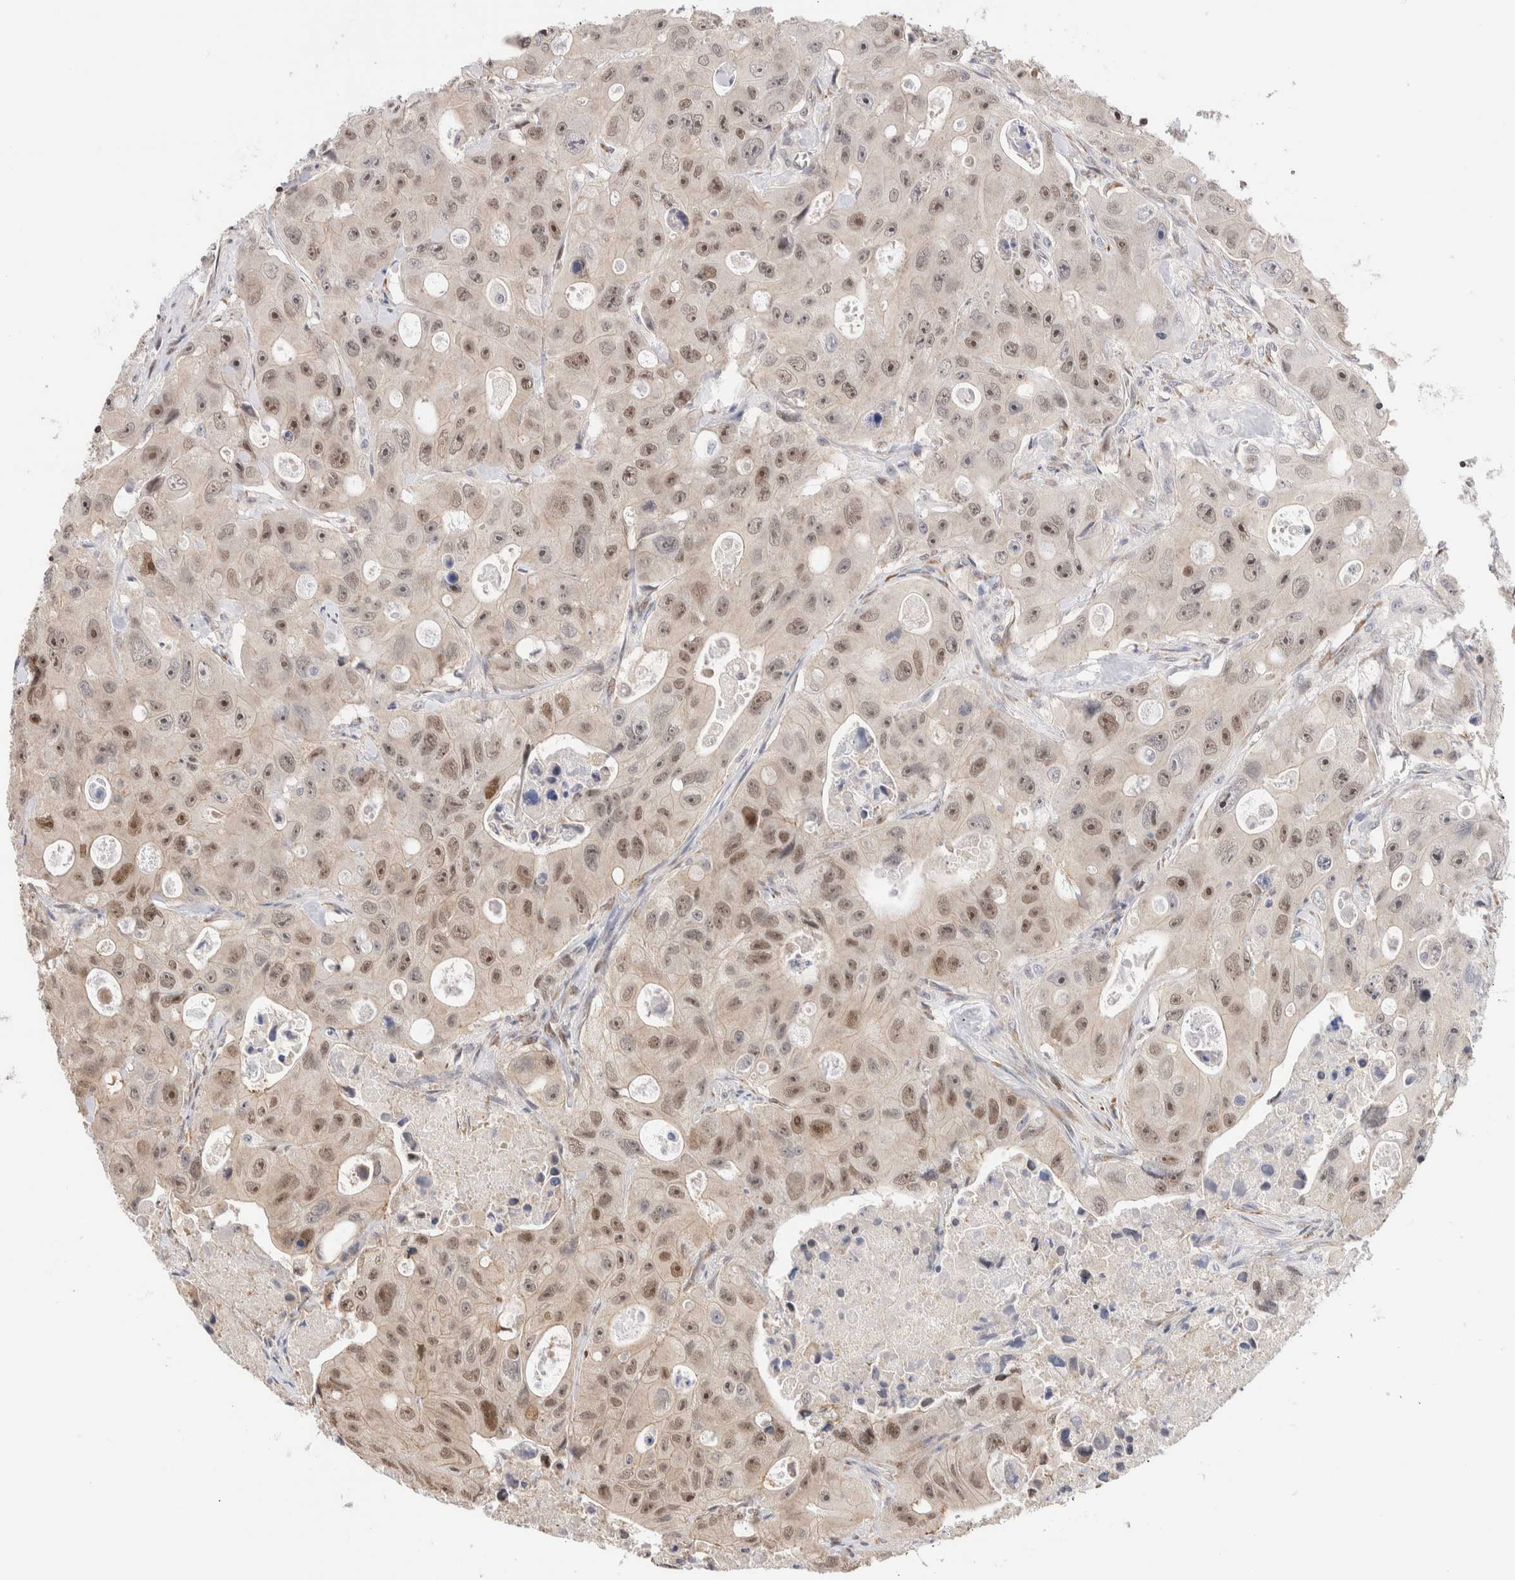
{"staining": {"intensity": "moderate", "quantity": "25%-75%", "location": "nuclear"}, "tissue": "colorectal cancer", "cell_type": "Tumor cells", "image_type": "cancer", "snomed": [{"axis": "morphology", "description": "Adenocarcinoma, NOS"}, {"axis": "topography", "description": "Colon"}], "caption": "Adenocarcinoma (colorectal) tissue displays moderate nuclear staining in approximately 25%-75% of tumor cells, visualized by immunohistochemistry. (Brightfield microscopy of DAB IHC at high magnification).", "gene": "NSMAF", "patient": {"sex": "female", "age": 46}}